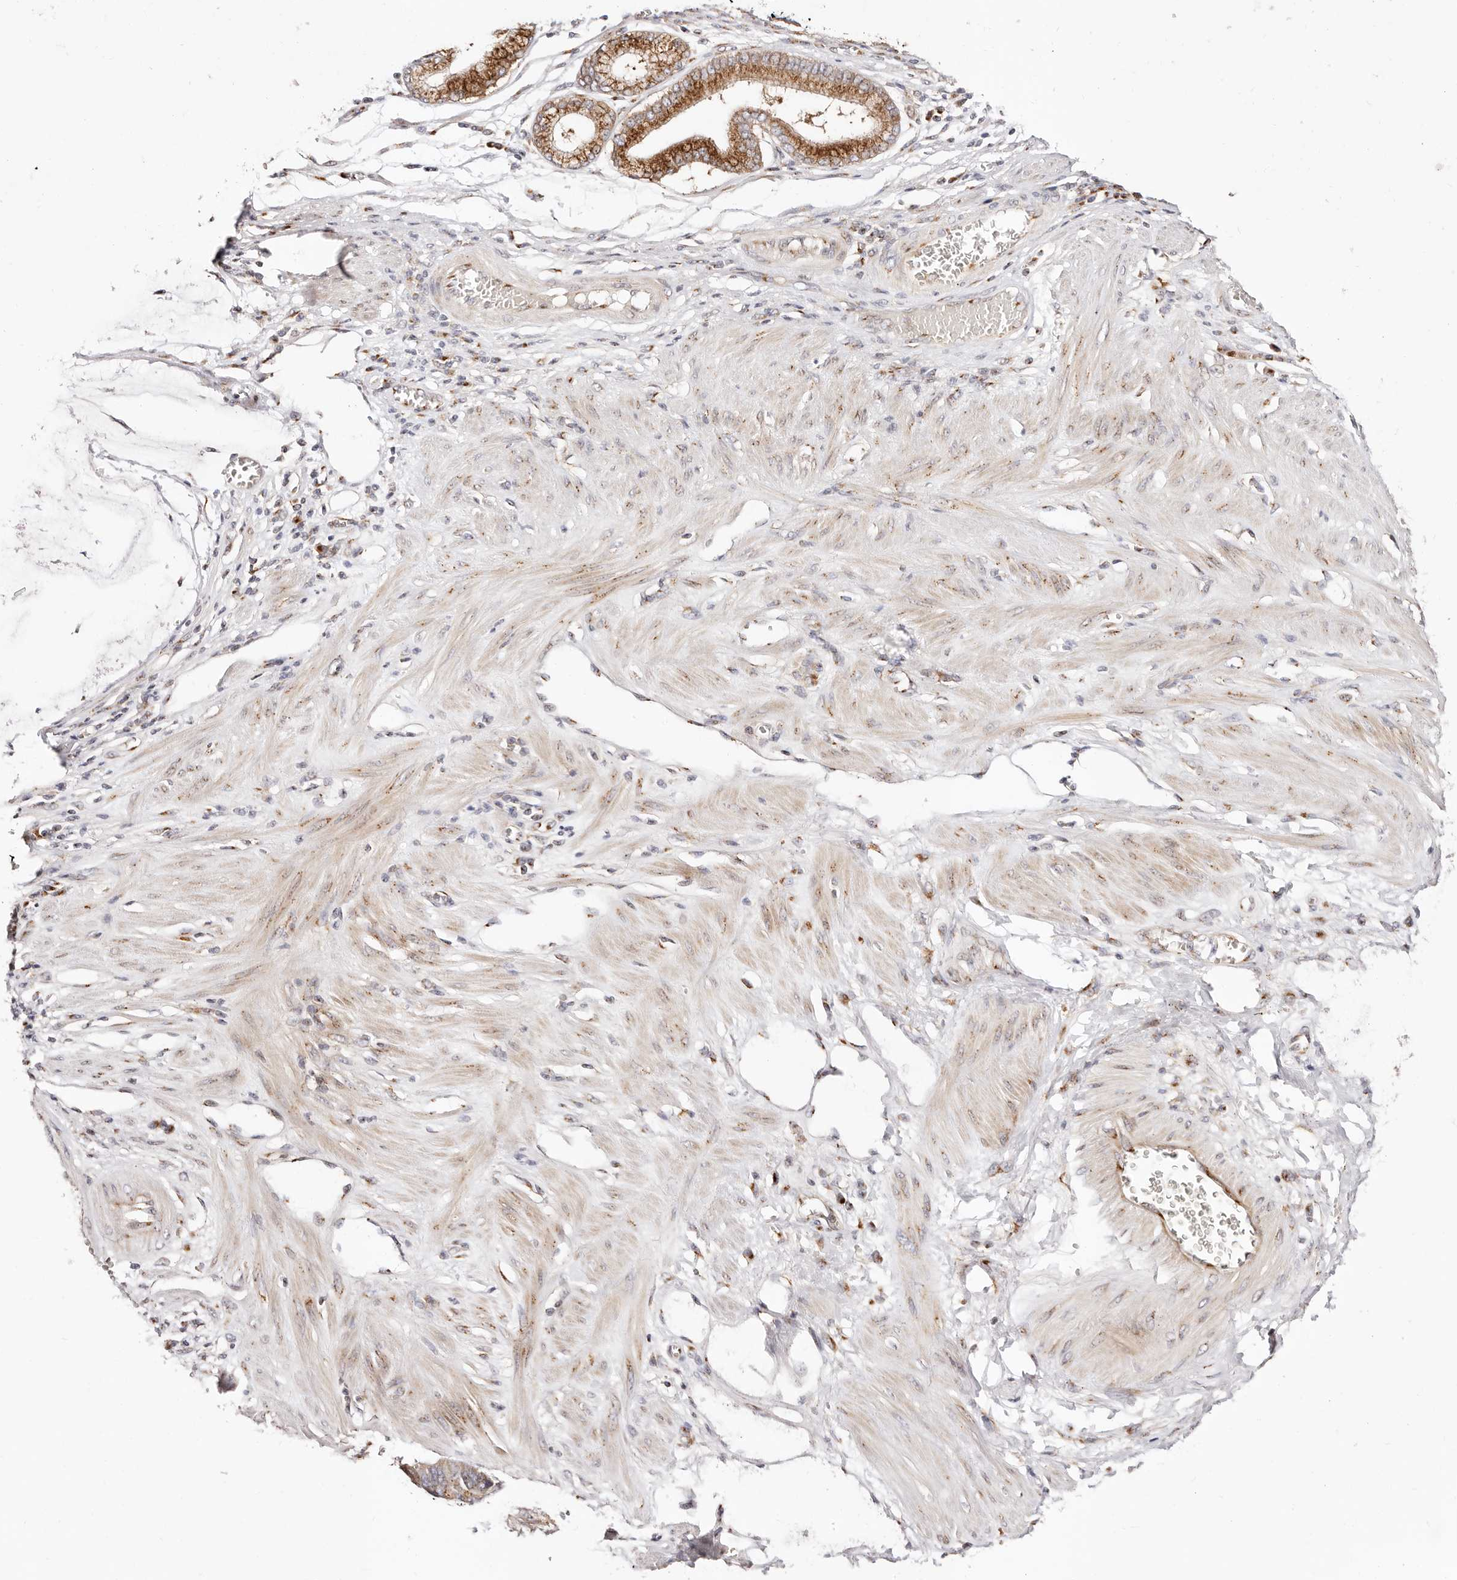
{"staining": {"intensity": "strong", "quantity": ">75%", "location": "cytoplasmic/membranous"}, "tissue": "stomach cancer", "cell_type": "Tumor cells", "image_type": "cancer", "snomed": [{"axis": "morphology", "description": "Adenocarcinoma, NOS"}, {"axis": "topography", "description": "Stomach"}], "caption": "High-power microscopy captured an IHC histopathology image of stomach adenocarcinoma, revealing strong cytoplasmic/membranous positivity in about >75% of tumor cells.", "gene": "MAPK6", "patient": {"sex": "male", "age": 59}}